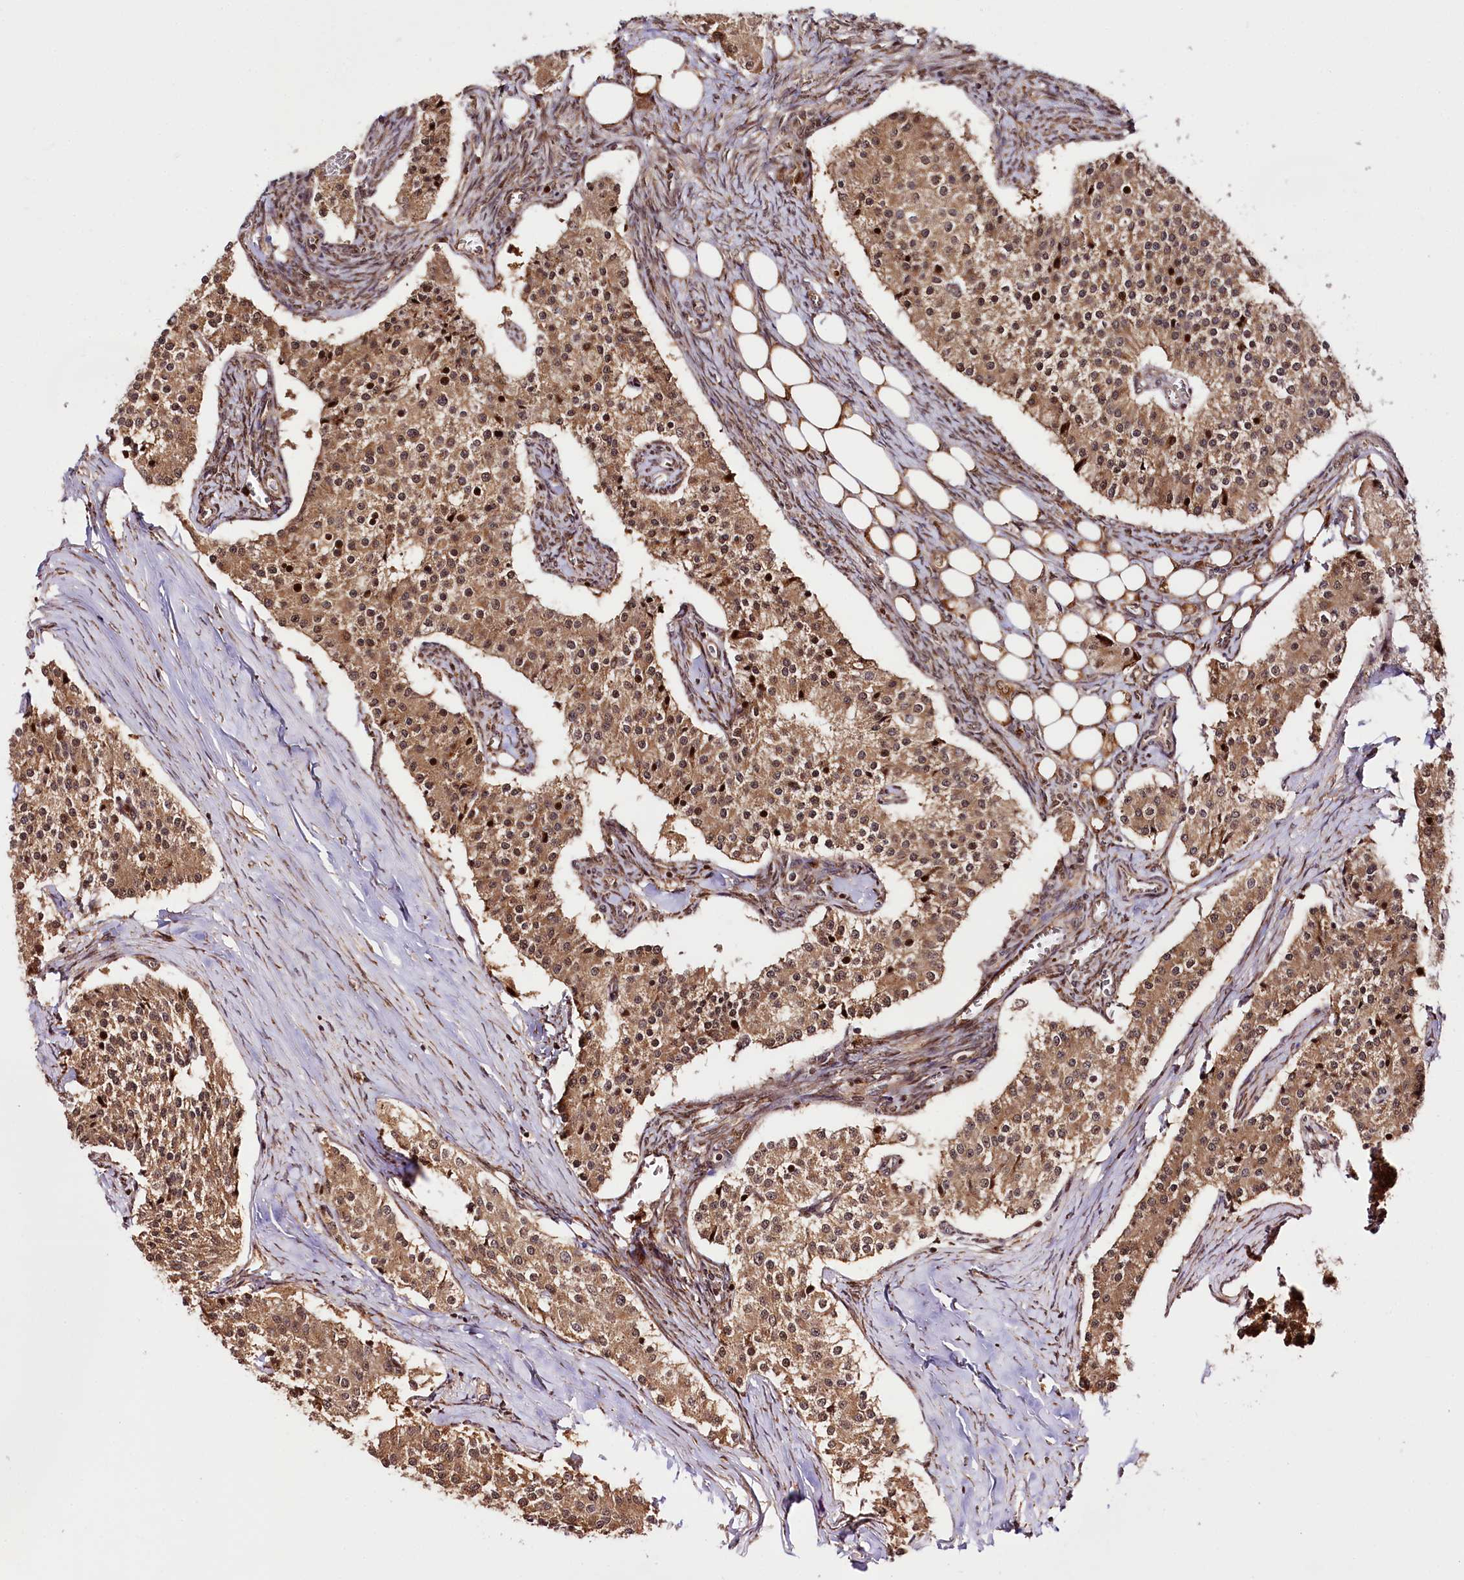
{"staining": {"intensity": "moderate", "quantity": ">75%", "location": "cytoplasmic/membranous,nuclear"}, "tissue": "carcinoid", "cell_type": "Tumor cells", "image_type": "cancer", "snomed": [{"axis": "morphology", "description": "Carcinoid, malignant, NOS"}, {"axis": "topography", "description": "Colon"}], "caption": "High-power microscopy captured an immunohistochemistry (IHC) micrograph of malignant carcinoid, revealing moderate cytoplasmic/membranous and nuclear positivity in approximately >75% of tumor cells.", "gene": "CUTC", "patient": {"sex": "female", "age": 52}}